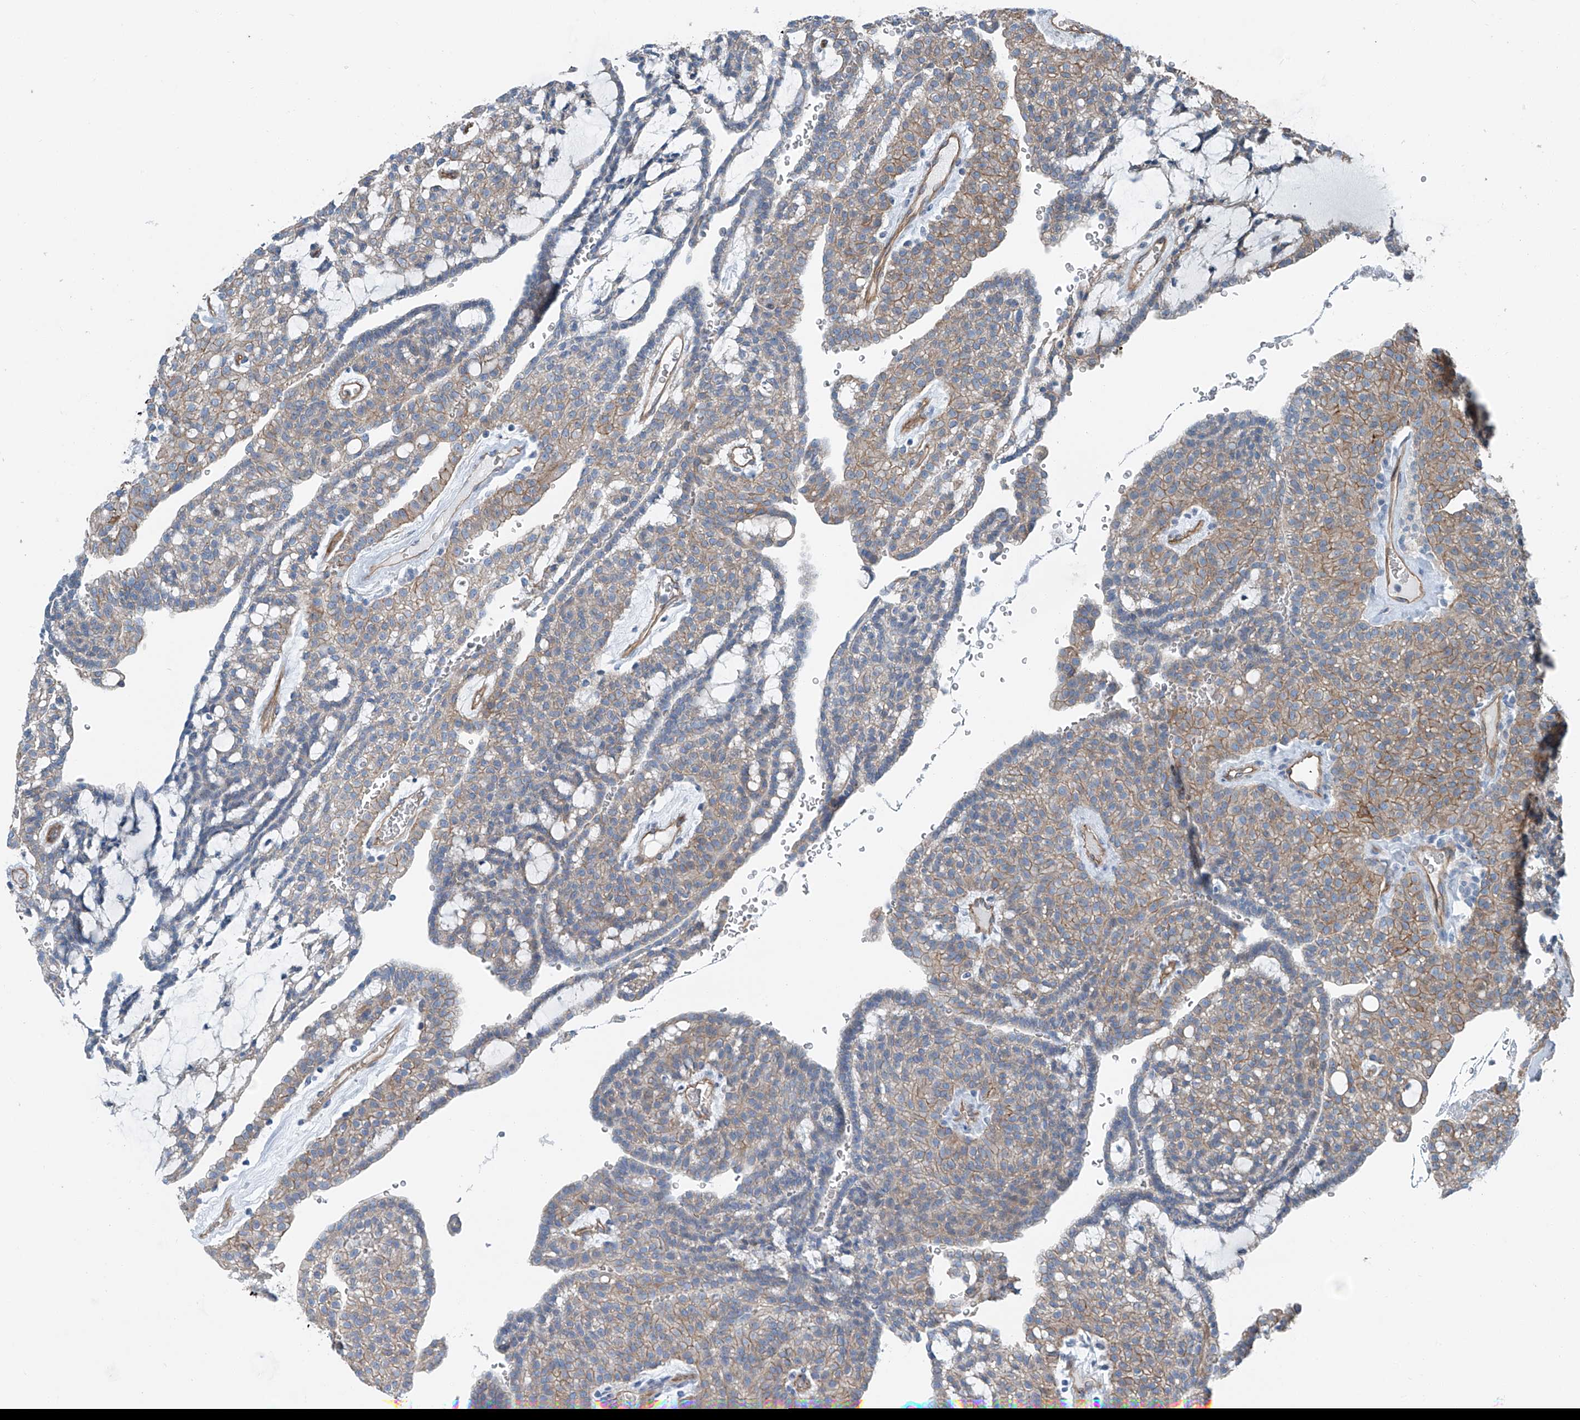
{"staining": {"intensity": "moderate", "quantity": ">75%", "location": "cytoplasmic/membranous"}, "tissue": "renal cancer", "cell_type": "Tumor cells", "image_type": "cancer", "snomed": [{"axis": "morphology", "description": "Adenocarcinoma, NOS"}, {"axis": "topography", "description": "Kidney"}], "caption": "Adenocarcinoma (renal) stained with immunohistochemistry reveals moderate cytoplasmic/membranous positivity in approximately >75% of tumor cells.", "gene": "THEMIS2", "patient": {"sex": "male", "age": 63}}